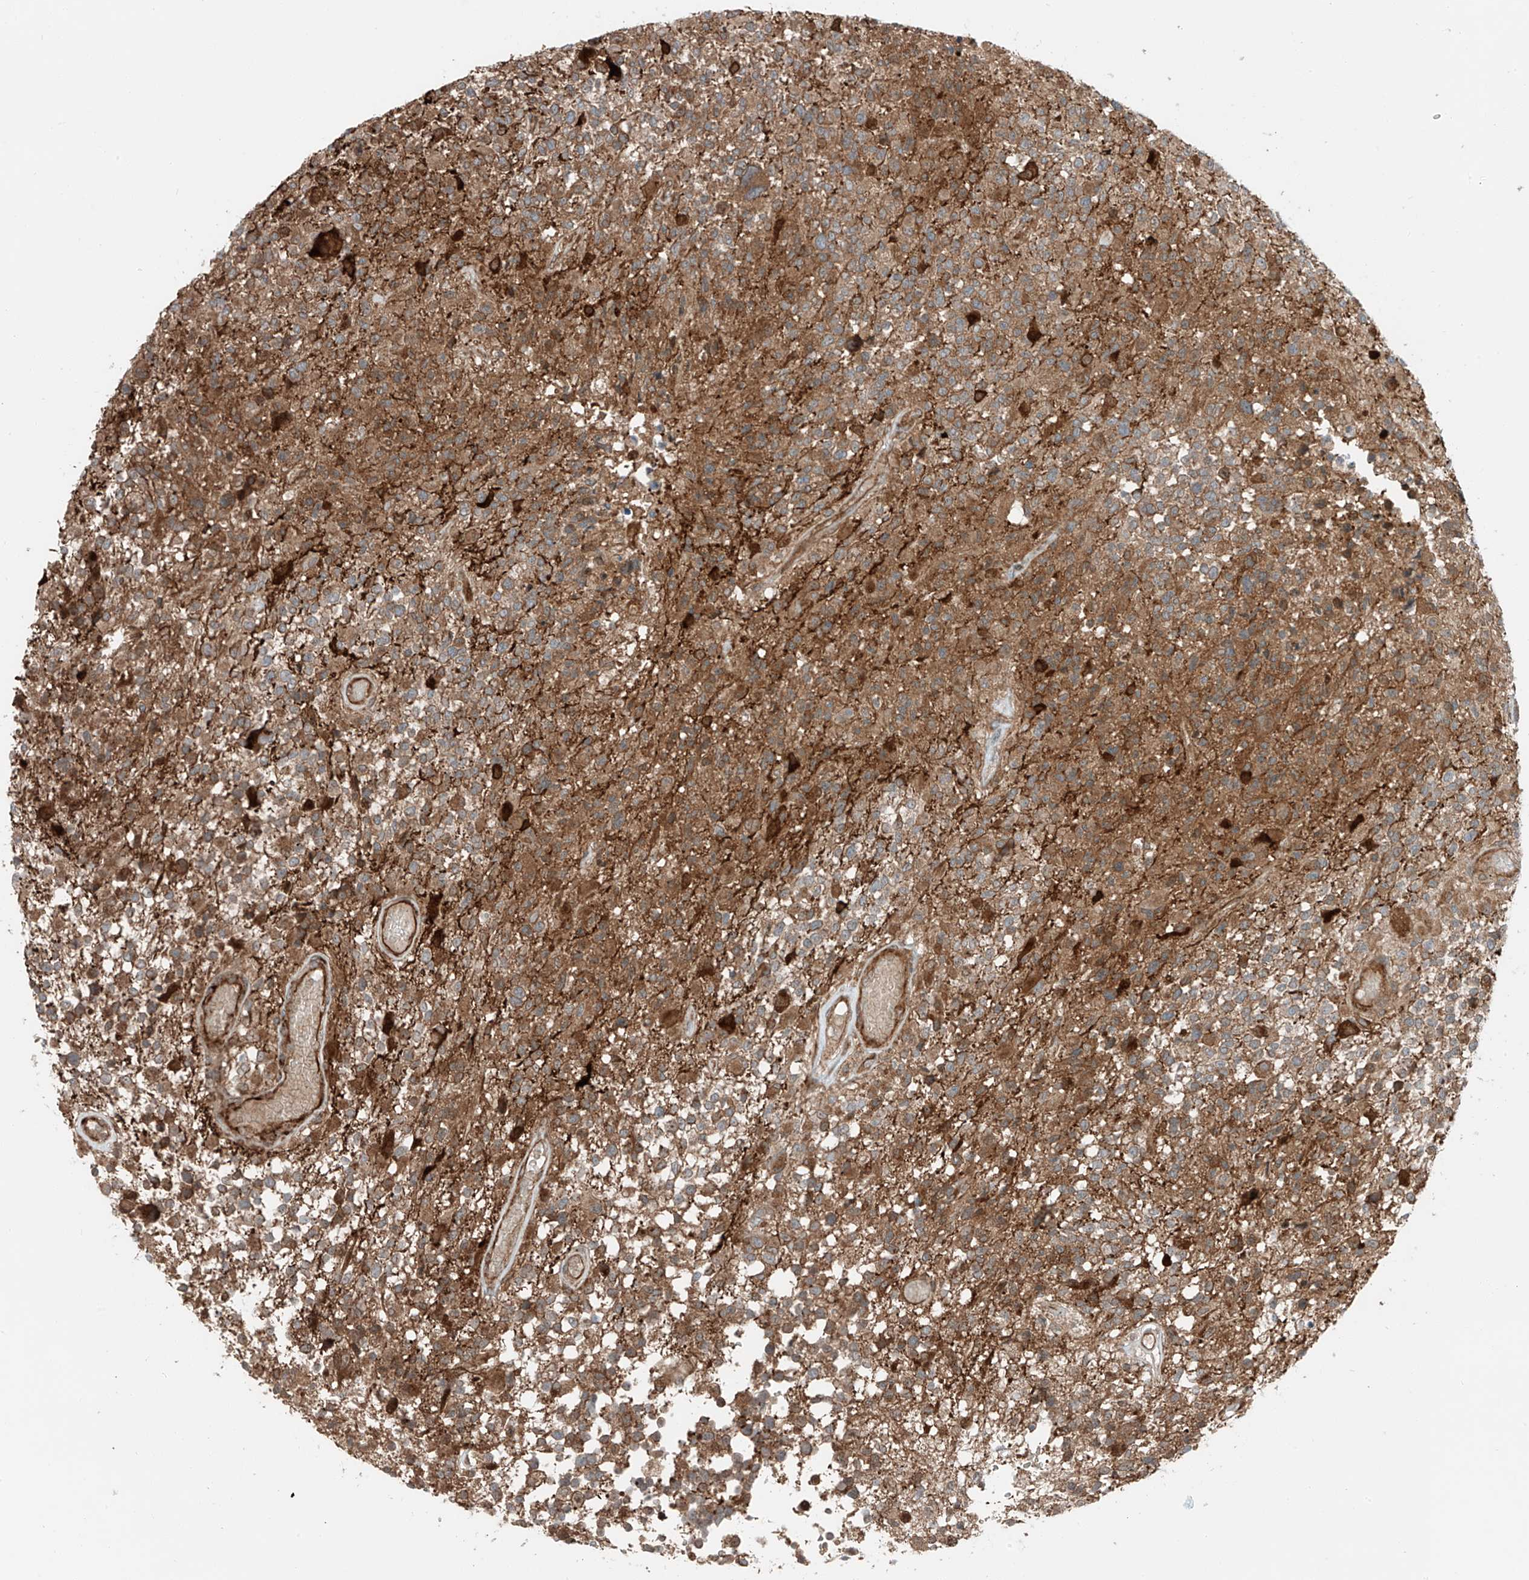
{"staining": {"intensity": "moderate", "quantity": ">75%", "location": "cytoplasmic/membranous"}, "tissue": "glioma", "cell_type": "Tumor cells", "image_type": "cancer", "snomed": [{"axis": "morphology", "description": "Glioma, malignant, High grade"}, {"axis": "morphology", "description": "Glioblastoma, NOS"}, {"axis": "topography", "description": "Brain"}], "caption": "This micrograph exhibits IHC staining of glioblastoma, with medium moderate cytoplasmic/membranous expression in about >75% of tumor cells.", "gene": "USP48", "patient": {"sex": "male", "age": 60}}